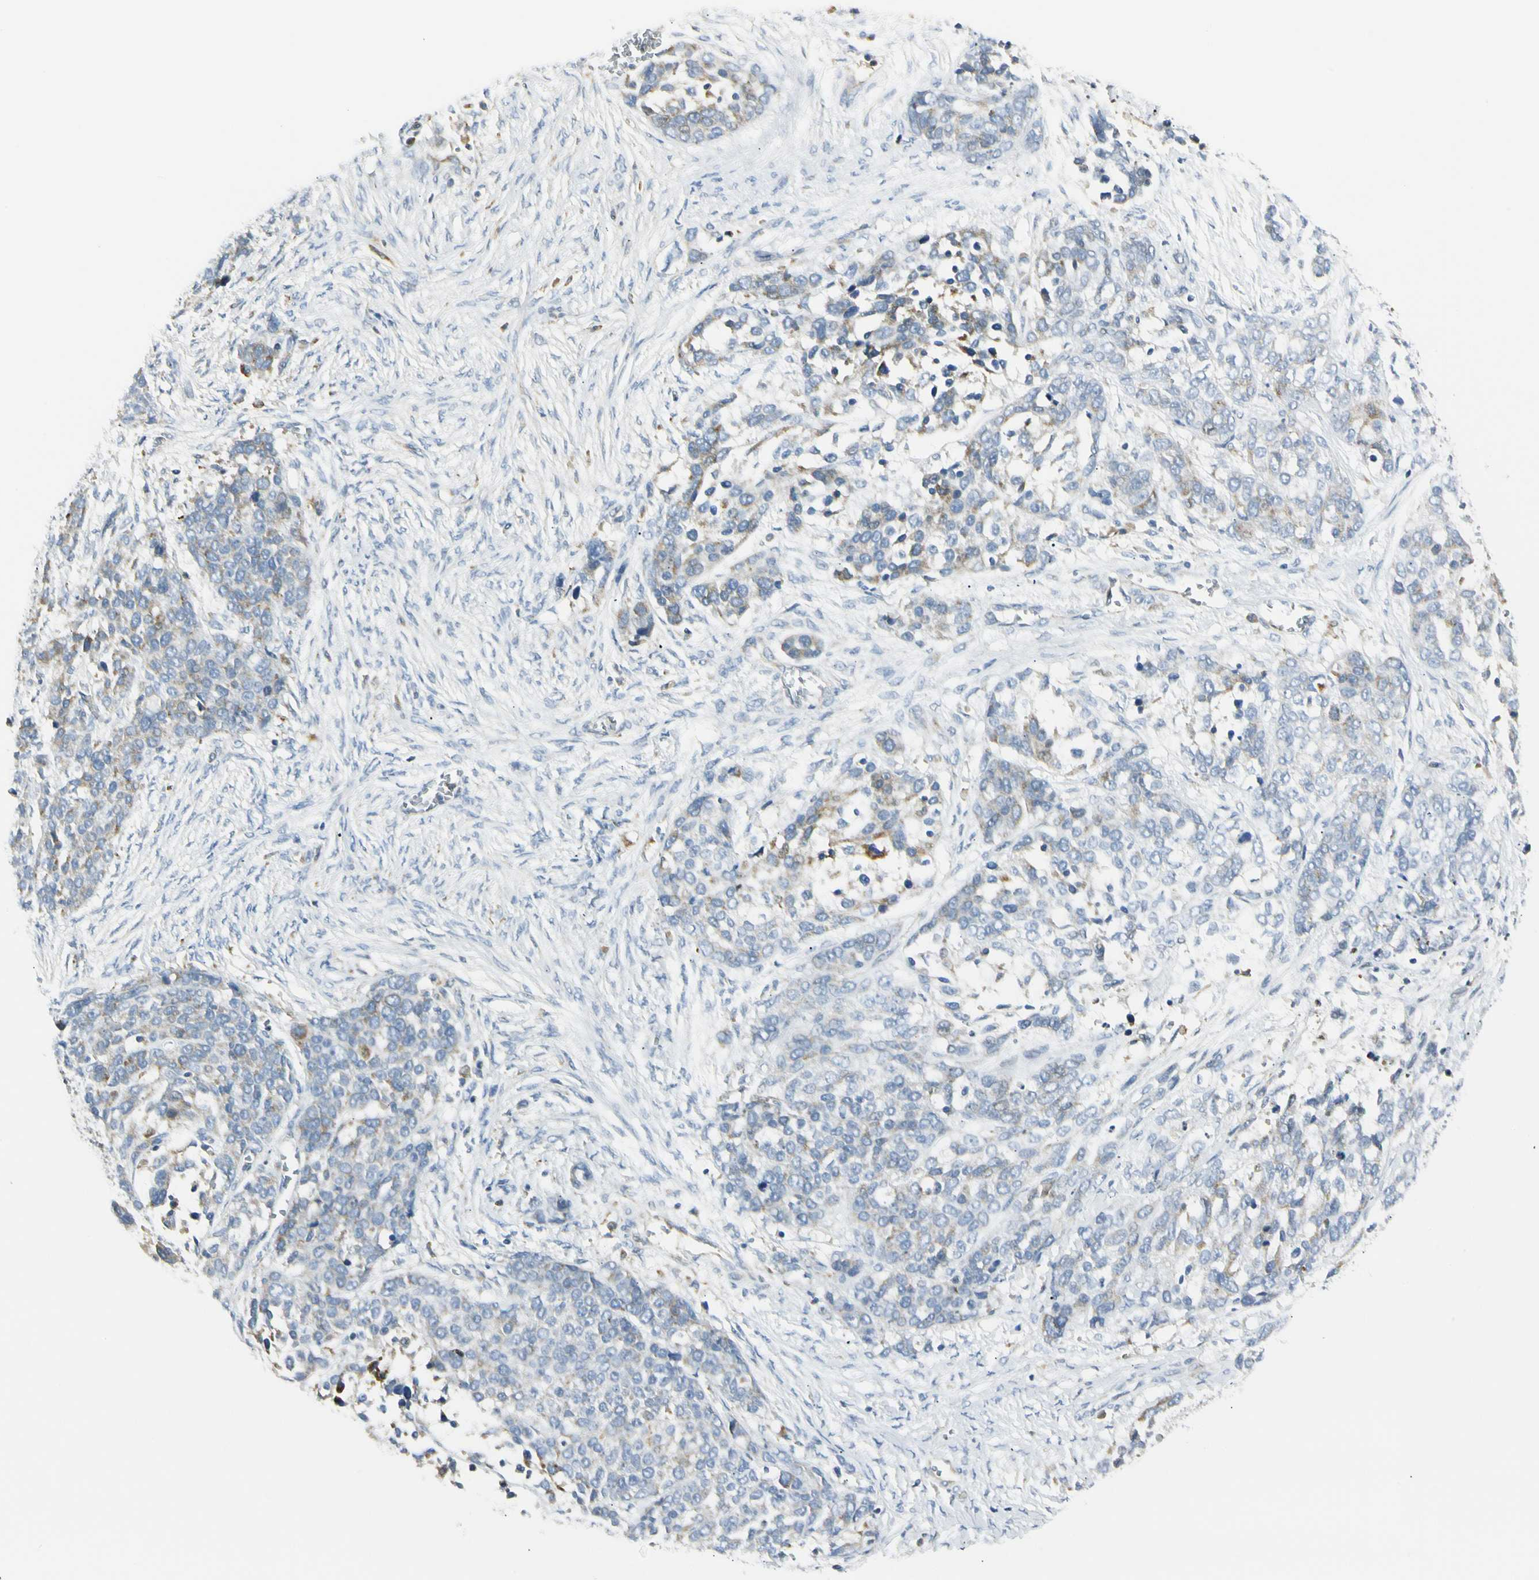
{"staining": {"intensity": "weak", "quantity": "25%-75%", "location": "cytoplasmic/membranous"}, "tissue": "ovarian cancer", "cell_type": "Tumor cells", "image_type": "cancer", "snomed": [{"axis": "morphology", "description": "Cystadenocarcinoma, serous, NOS"}, {"axis": "topography", "description": "Ovary"}], "caption": "A photomicrograph showing weak cytoplasmic/membranous positivity in about 25%-75% of tumor cells in ovarian cancer (serous cystadenocarcinoma), as visualized by brown immunohistochemical staining.", "gene": "TNFSF11", "patient": {"sex": "female", "age": 44}}